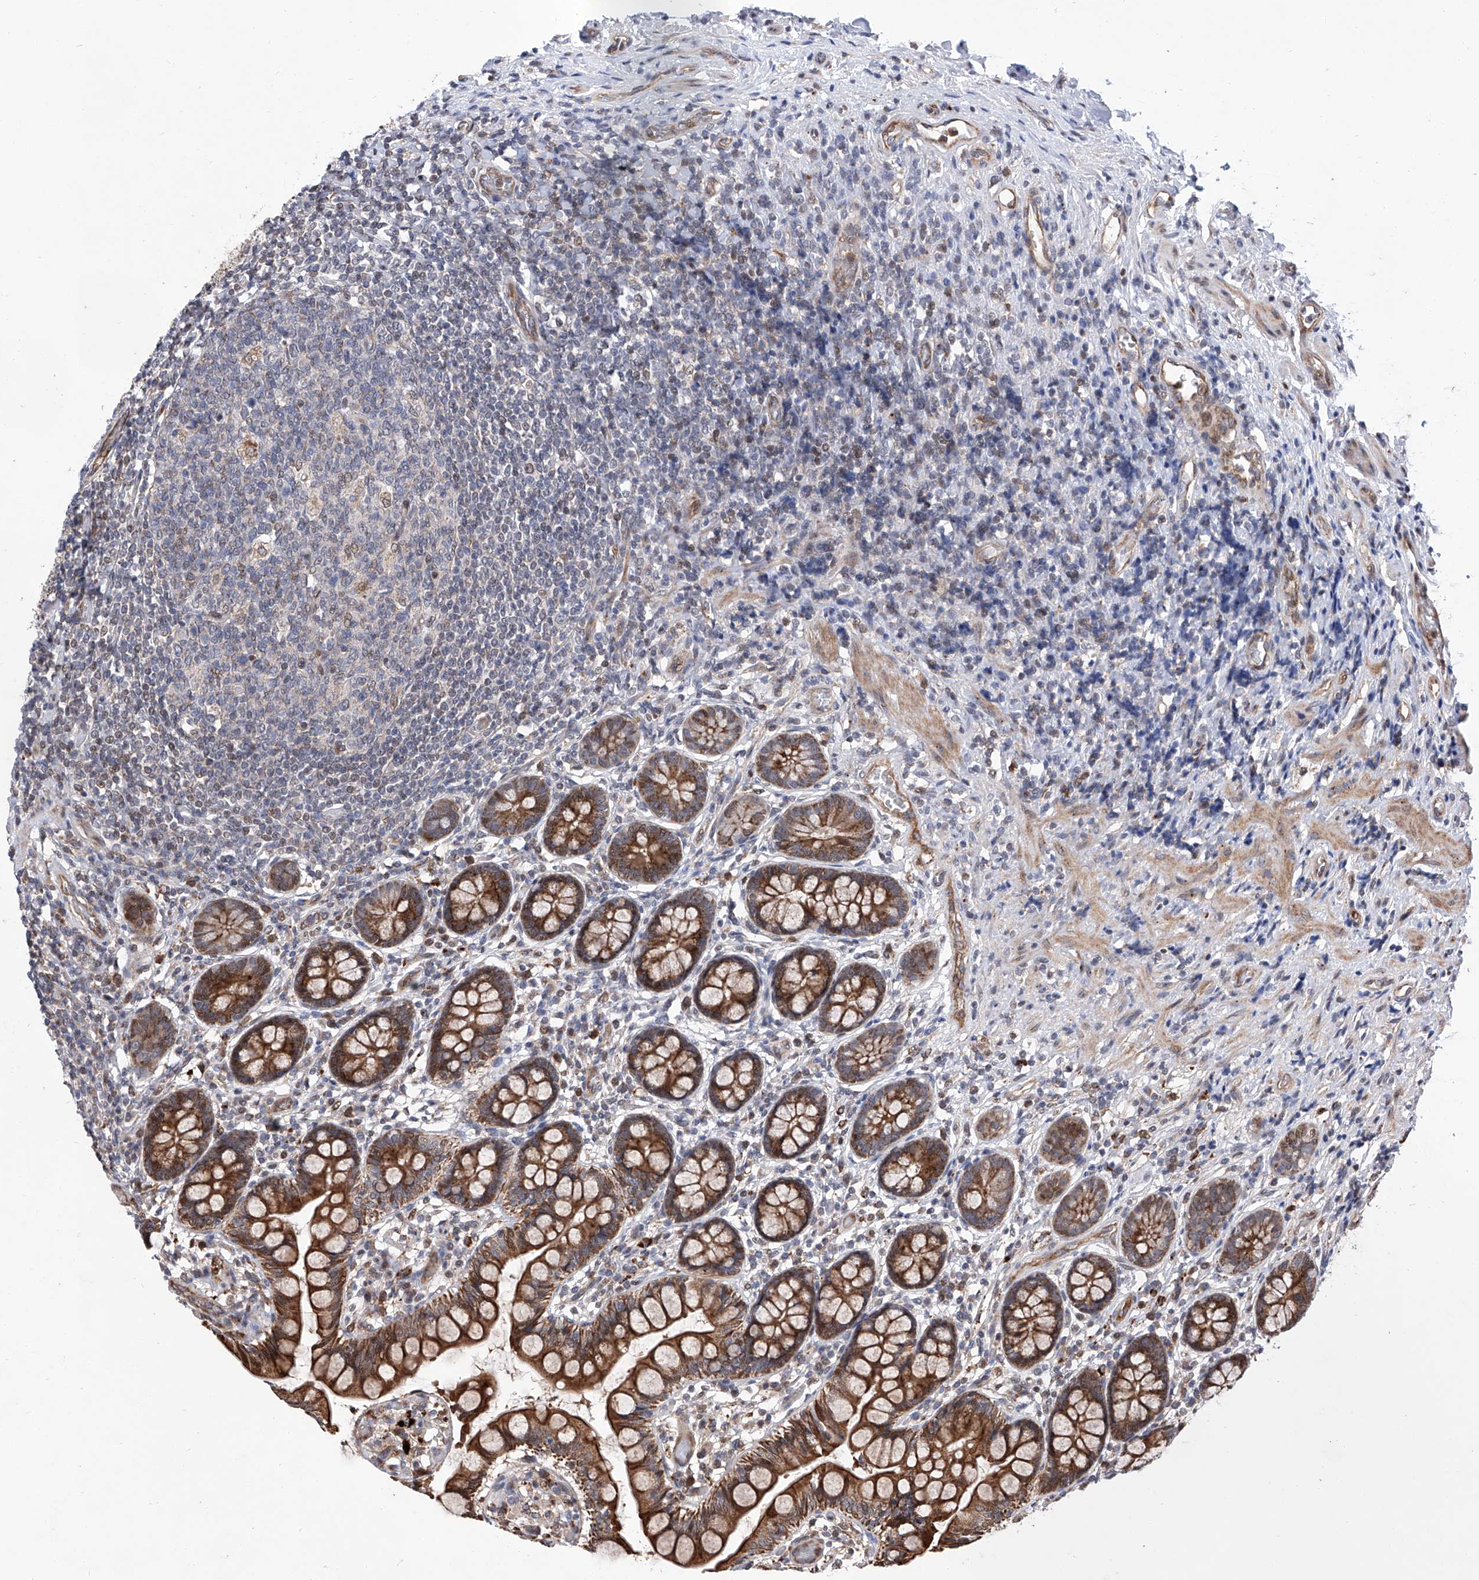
{"staining": {"intensity": "strong", "quantity": "25%-75%", "location": "cytoplasmic/membranous"}, "tissue": "small intestine", "cell_type": "Glandular cells", "image_type": "normal", "snomed": [{"axis": "morphology", "description": "Normal tissue, NOS"}, {"axis": "topography", "description": "Small intestine"}], "caption": "Unremarkable small intestine exhibits strong cytoplasmic/membranous staining in about 25%-75% of glandular cells, visualized by immunohistochemistry. The staining was performed using DAB (3,3'-diaminobenzidine) to visualize the protein expression in brown, while the nuclei were stained in blue with hematoxylin (Magnification: 20x).", "gene": "FARP2", "patient": {"sex": "male", "age": 52}}